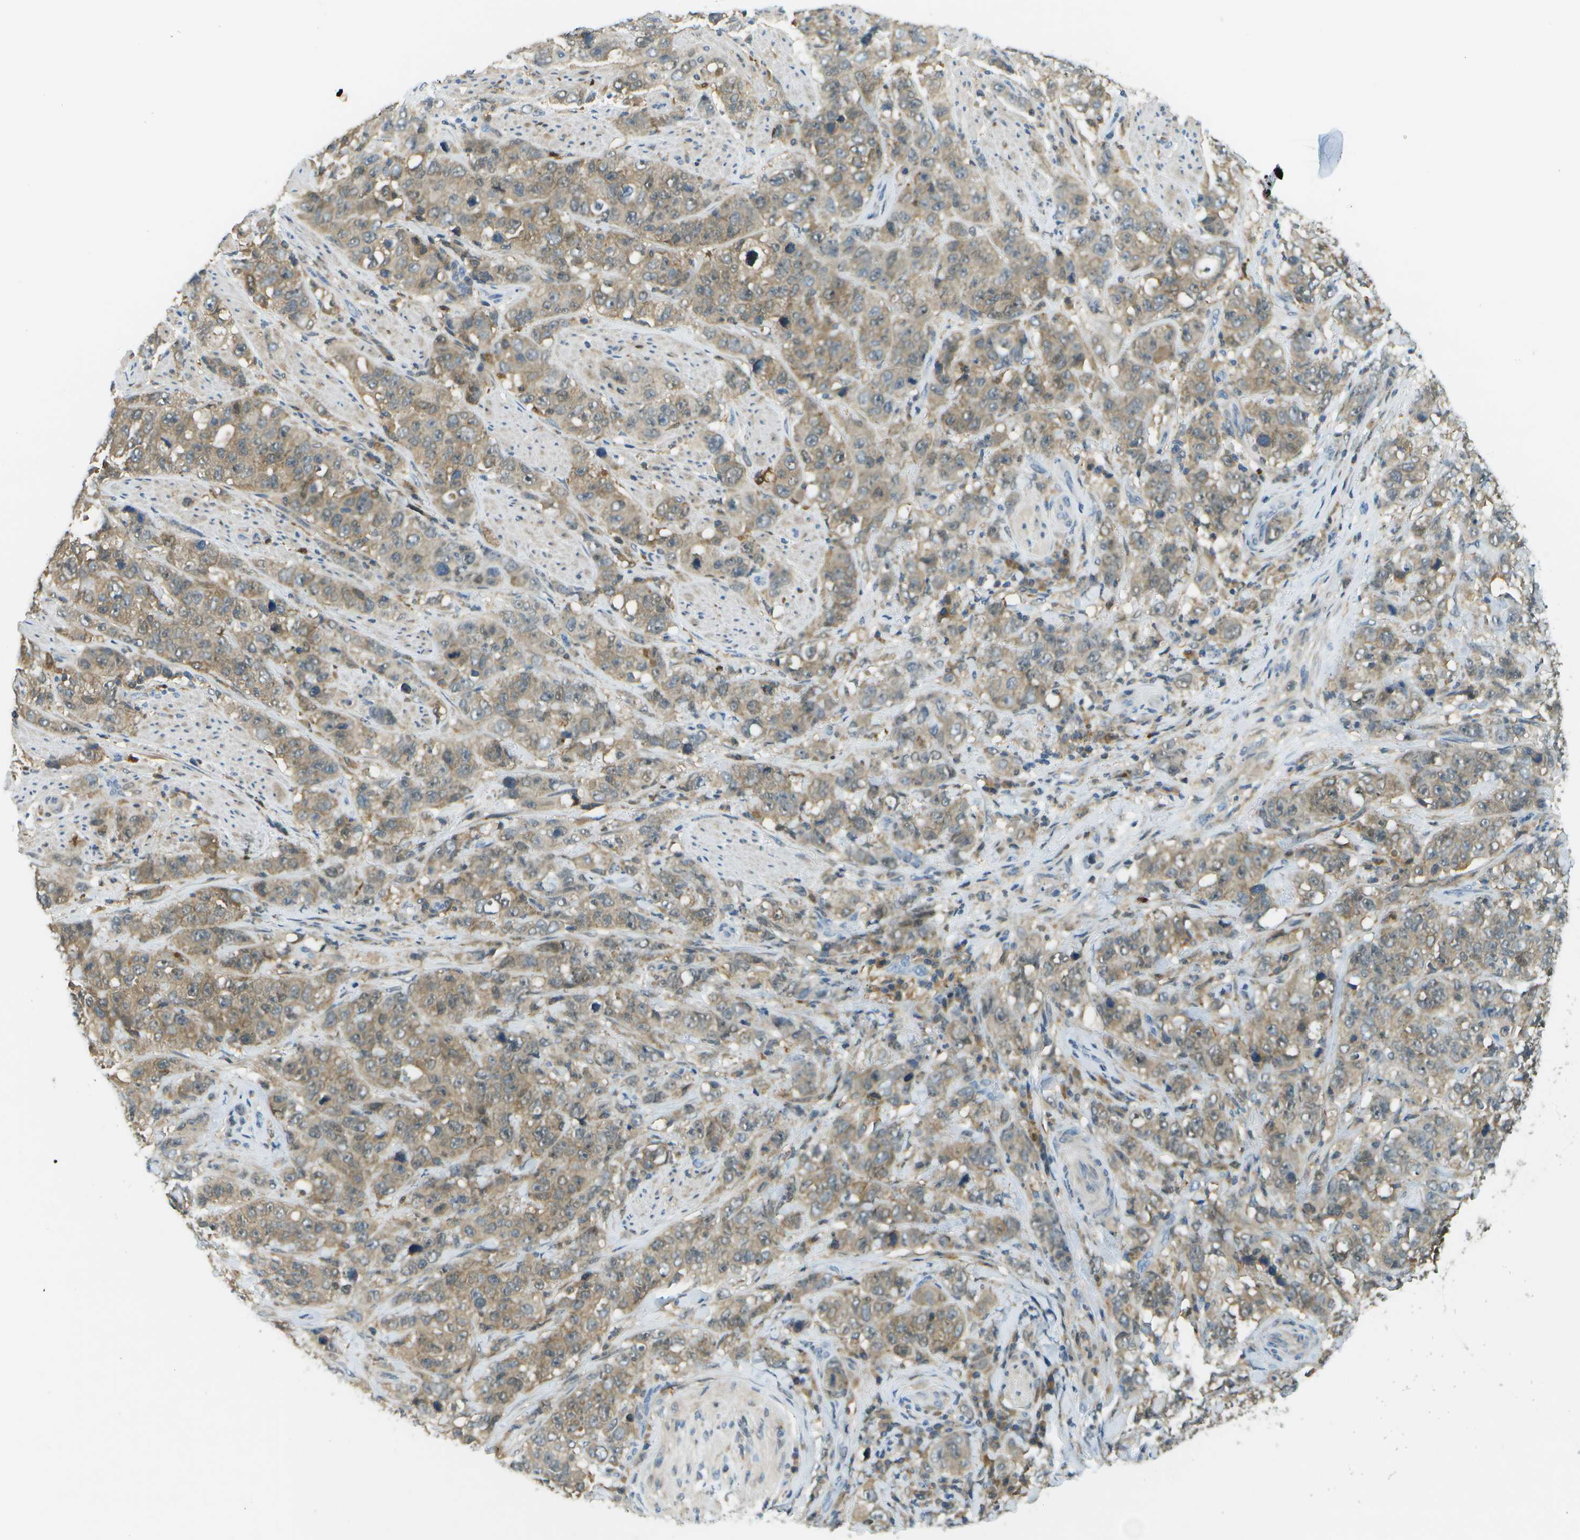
{"staining": {"intensity": "moderate", "quantity": ">75%", "location": "cytoplasmic/membranous"}, "tissue": "stomach cancer", "cell_type": "Tumor cells", "image_type": "cancer", "snomed": [{"axis": "morphology", "description": "Adenocarcinoma, NOS"}, {"axis": "topography", "description": "Stomach"}], "caption": "Immunohistochemical staining of human stomach cancer (adenocarcinoma) shows medium levels of moderate cytoplasmic/membranous staining in about >75% of tumor cells.", "gene": "CDH23", "patient": {"sex": "male", "age": 48}}